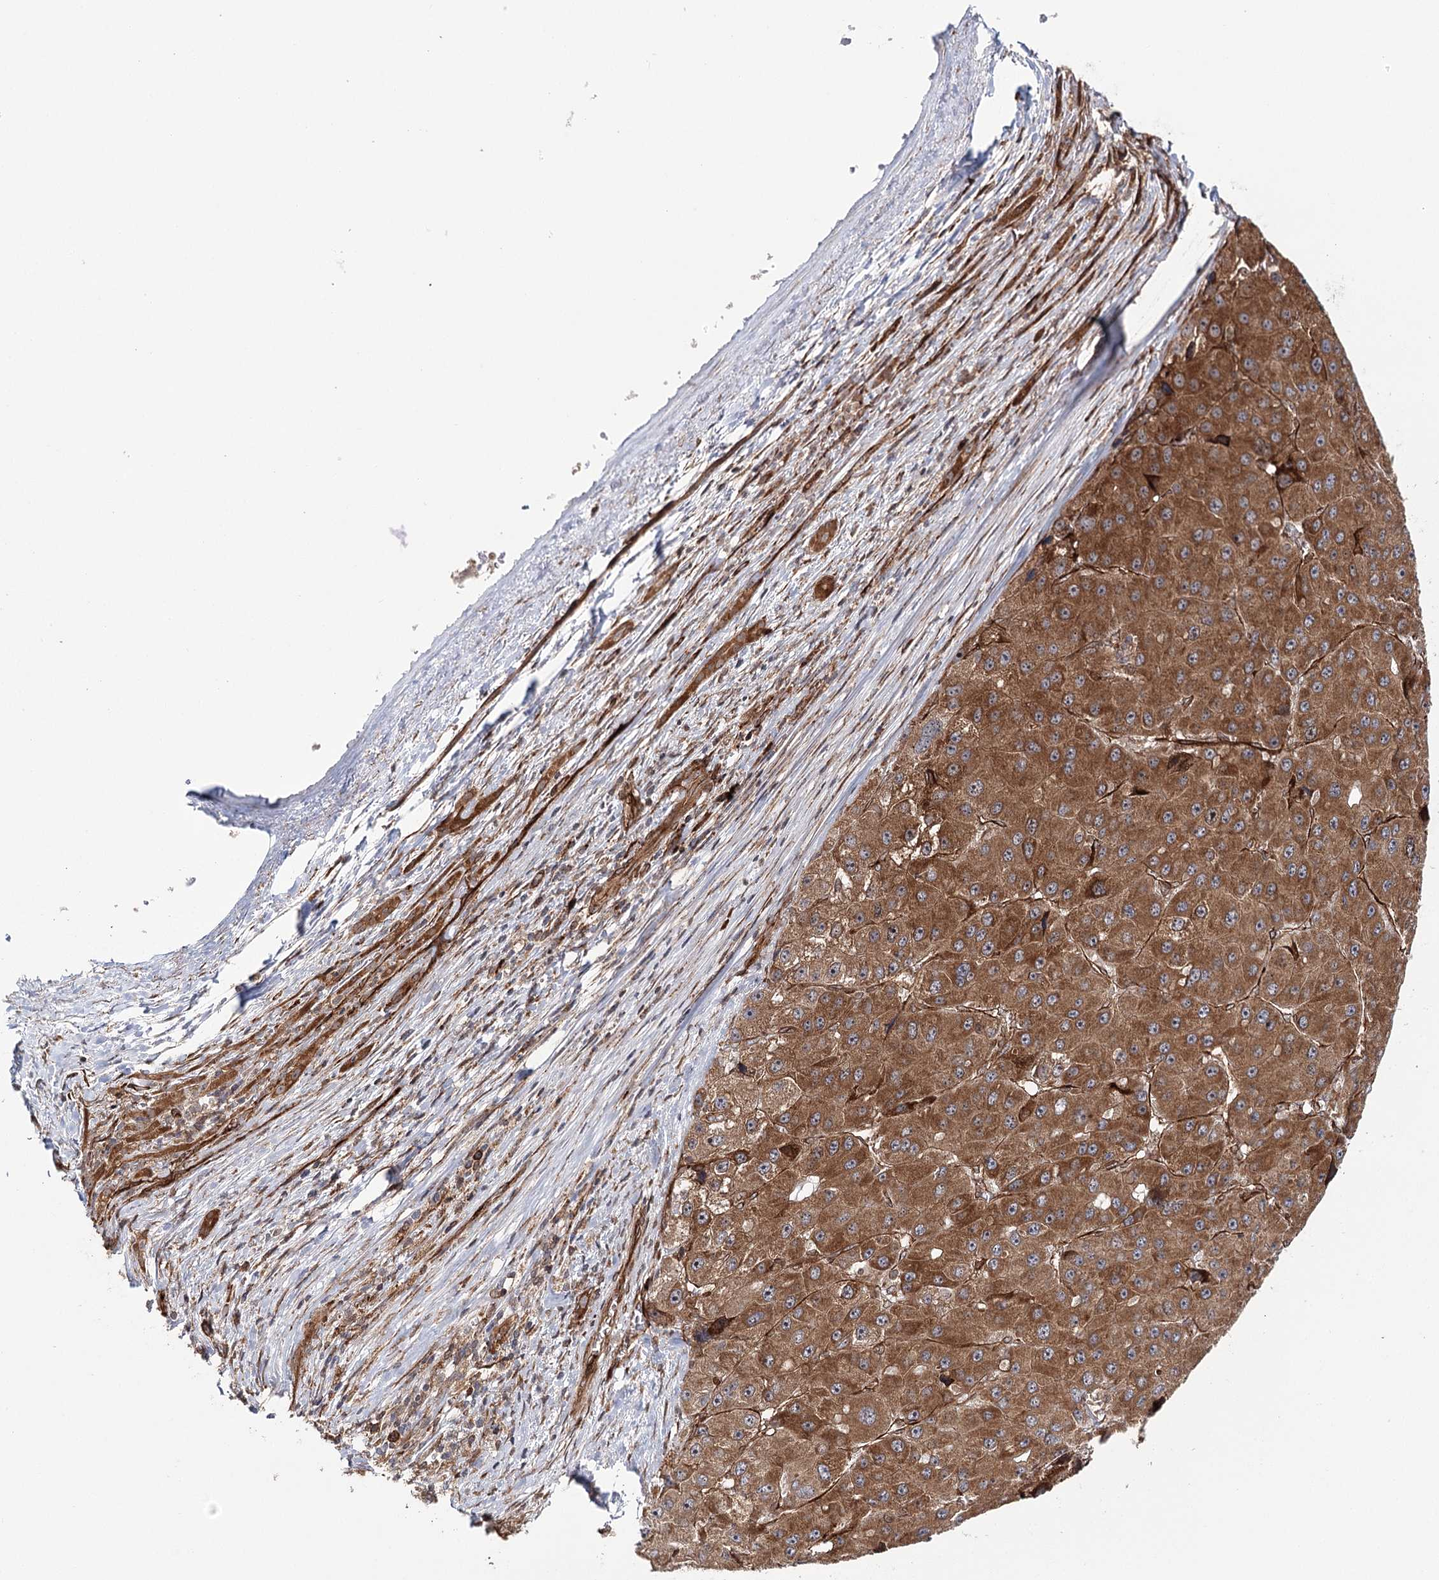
{"staining": {"intensity": "strong", "quantity": ">75%", "location": "cytoplasmic/membranous,nuclear"}, "tissue": "liver cancer", "cell_type": "Tumor cells", "image_type": "cancer", "snomed": [{"axis": "morphology", "description": "Carcinoma, Hepatocellular, NOS"}, {"axis": "topography", "description": "Liver"}], "caption": "IHC staining of liver cancer, which displays high levels of strong cytoplasmic/membranous and nuclear positivity in approximately >75% of tumor cells indicating strong cytoplasmic/membranous and nuclear protein staining. The staining was performed using DAB (brown) for protein detection and nuclei were counterstained in hematoxylin (blue).", "gene": "MKNK1", "patient": {"sex": "female", "age": 73}}